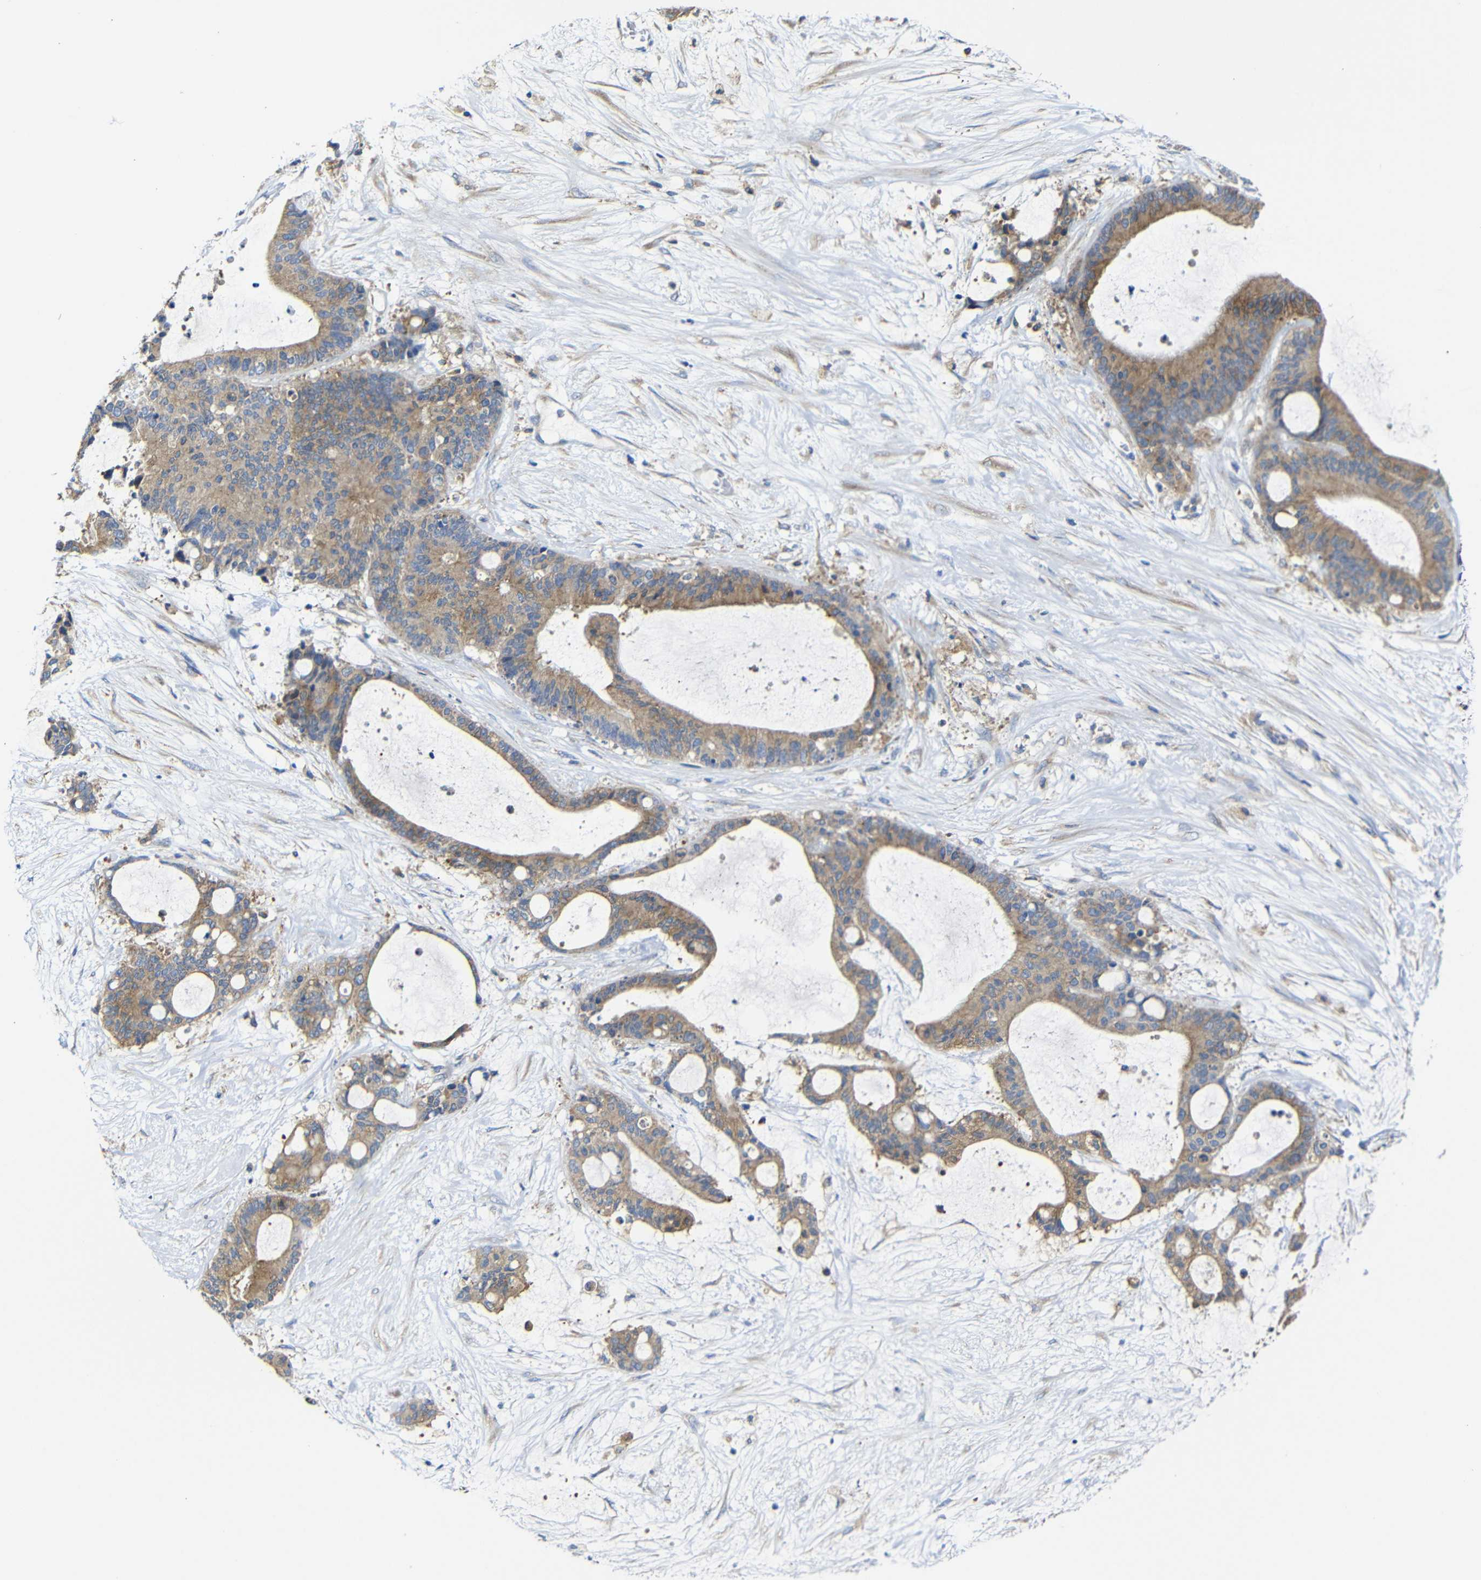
{"staining": {"intensity": "moderate", "quantity": ">75%", "location": "cytoplasmic/membranous"}, "tissue": "liver cancer", "cell_type": "Tumor cells", "image_type": "cancer", "snomed": [{"axis": "morphology", "description": "Cholangiocarcinoma"}, {"axis": "topography", "description": "Liver"}], "caption": "Immunohistochemical staining of liver cholangiocarcinoma demonstrates medium levels of moderate cytoplasmic/membranous staining in about >75% of tumor cells.", "gene": "CLCC1", "patient": {"sex": "female", "age": 73}}